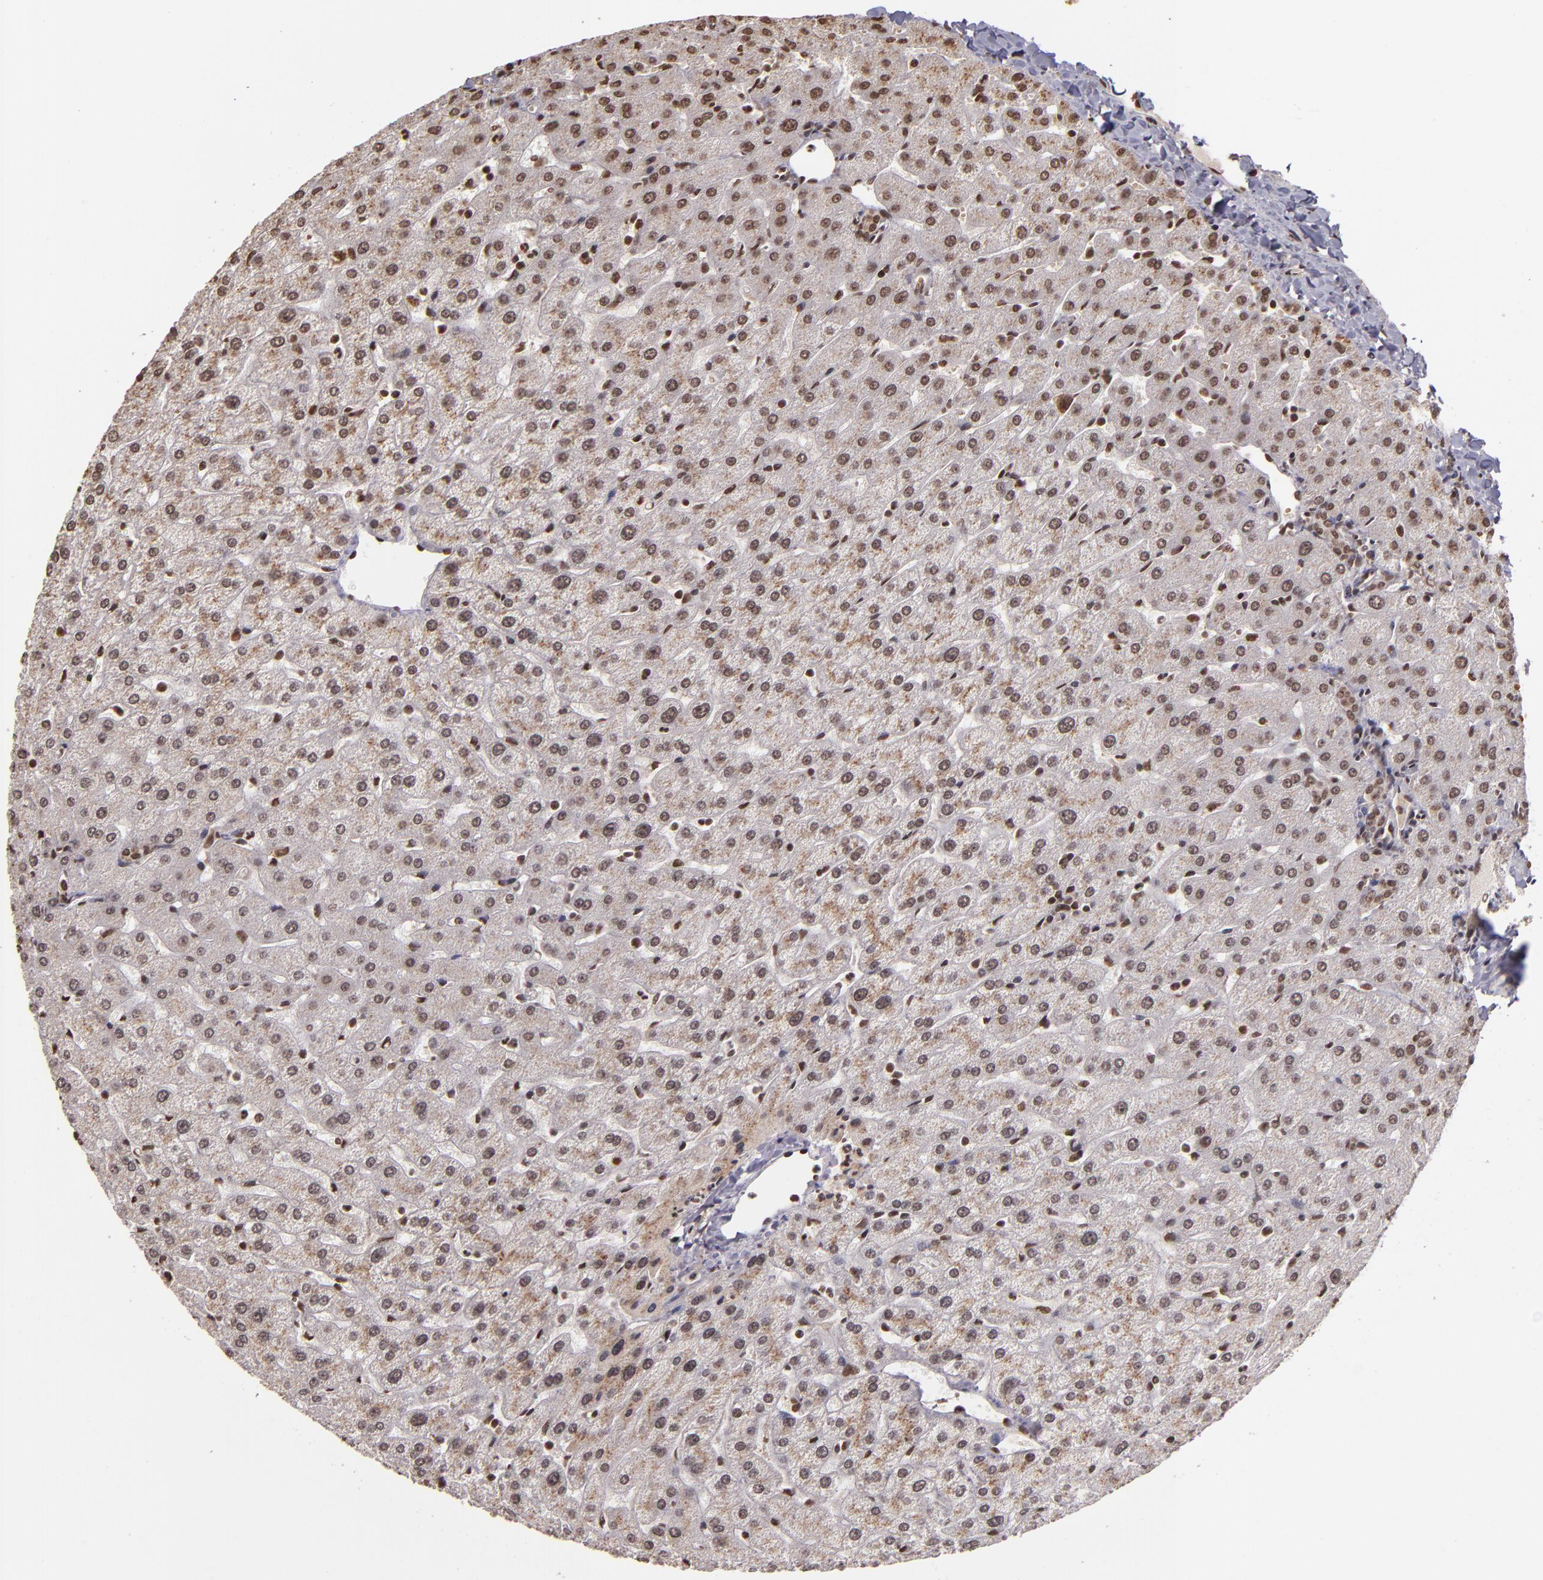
{"staining": {"intensity": "moderate", "quantity": ">75%", "location": "cytoplasmic/membranous,nuclear"}, "tissue": "liver", "cell_type": "Cholangiocytes", "image_type": "normal", "snomed": [{"axis": "morphology", "description": "Normal tissue, NOS"}, {"axis": "morphology", "description": "Fibrosis, NOS"}, {"axis": "topography", "description": "Liver"}], "caption": "A brown stain shows moderate cytoplasmic/membranous,nuclear positivity of a protein in cholangiocytes of benign liver. (Brightfield microscopy of DAB IHC at high magnification).", "gene": "CUL3", "patient": {"sex": "female", "age": 29}}